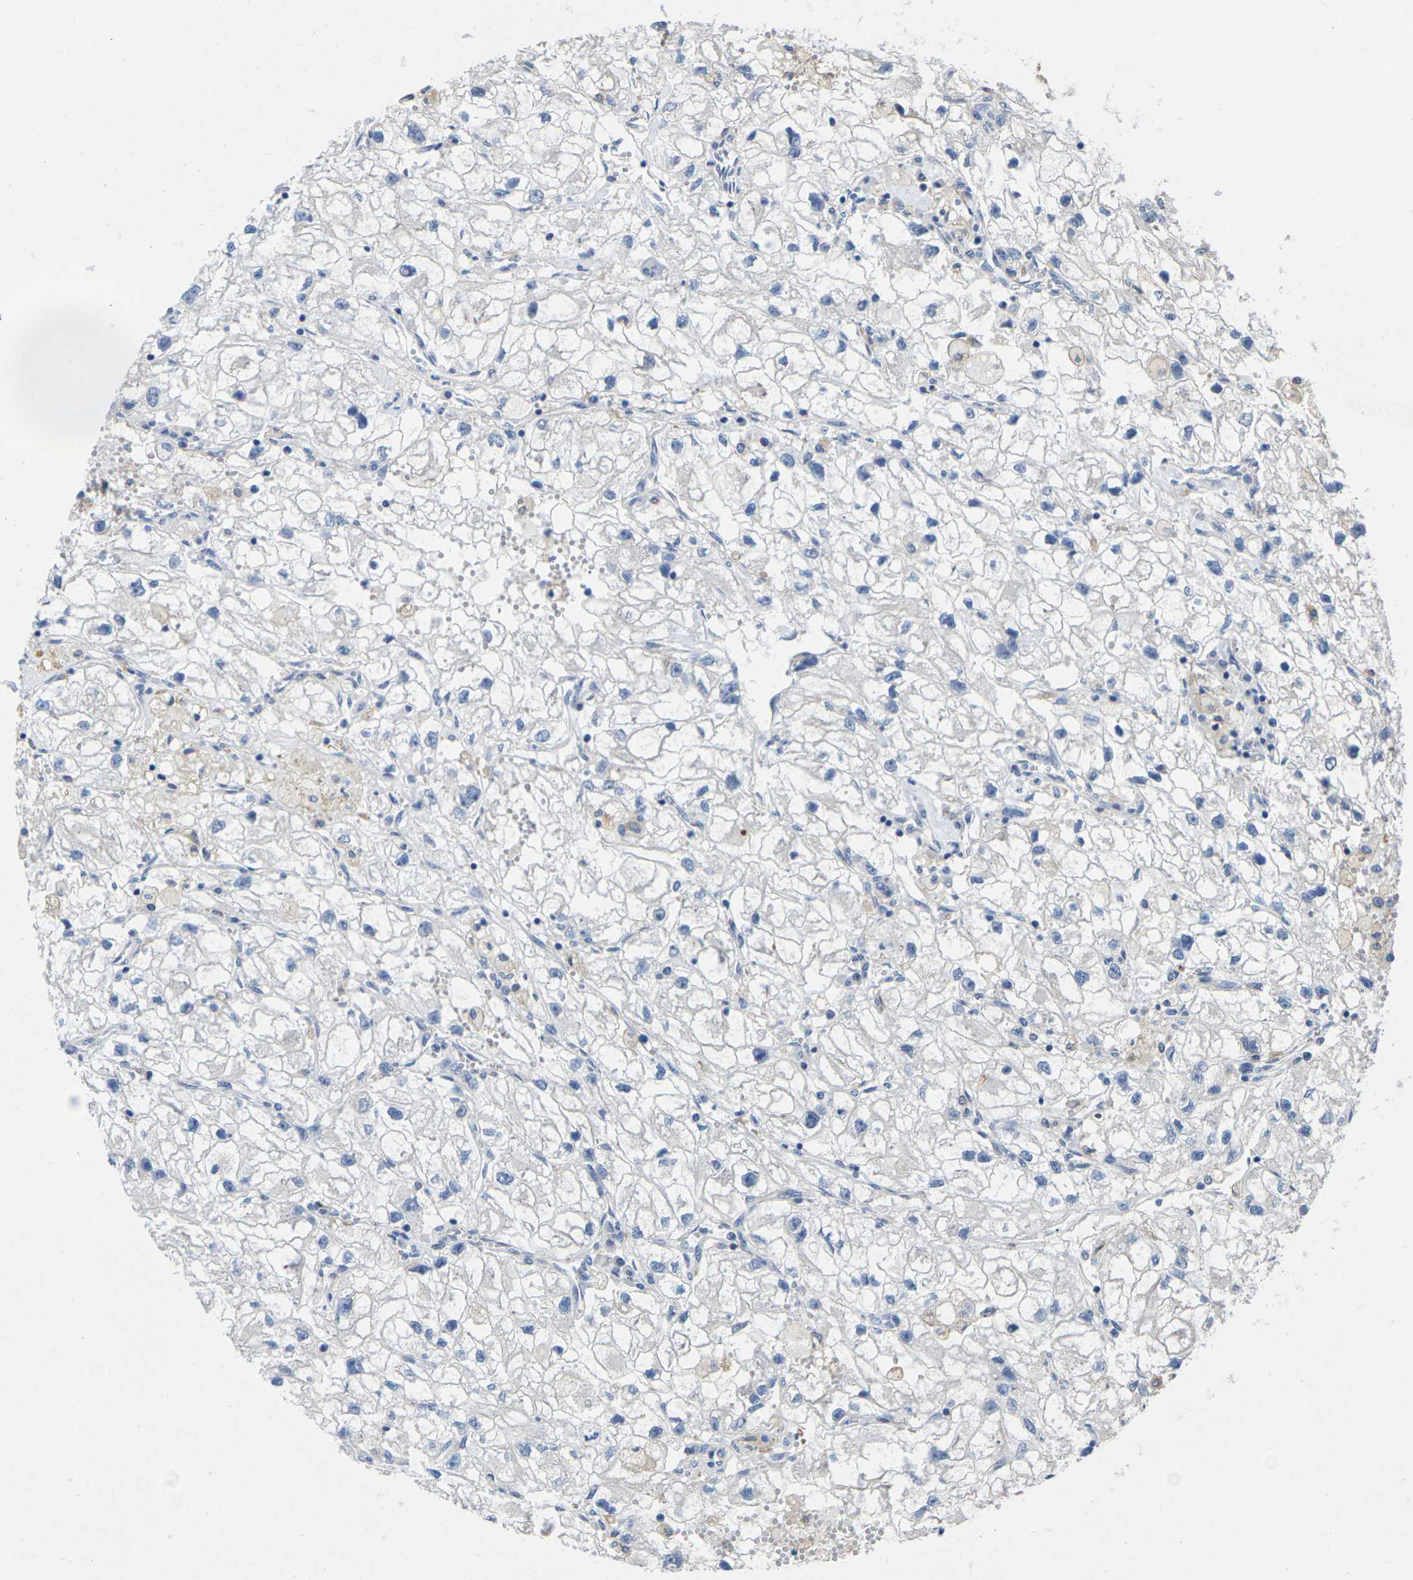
{"staining": {"intensity": "negative", "quantity": "none", "location": "none"}, "tissue": "renal cancer", "cell_type": "Tumor cells", "image_type": "cancer", "snomed": [{"axis": "morphology", "description": "Adenocarcinoma, NOS"}, {"axis": "topography", "description": "Kidney"}], "caption": "Immunohistochemistry micrograph of renal cancer stained for a protein (brown), which demonstrates no expression in tumor cells.", "gene": "SCNN1A", "patient": {"sex": "female", "age": 70}}